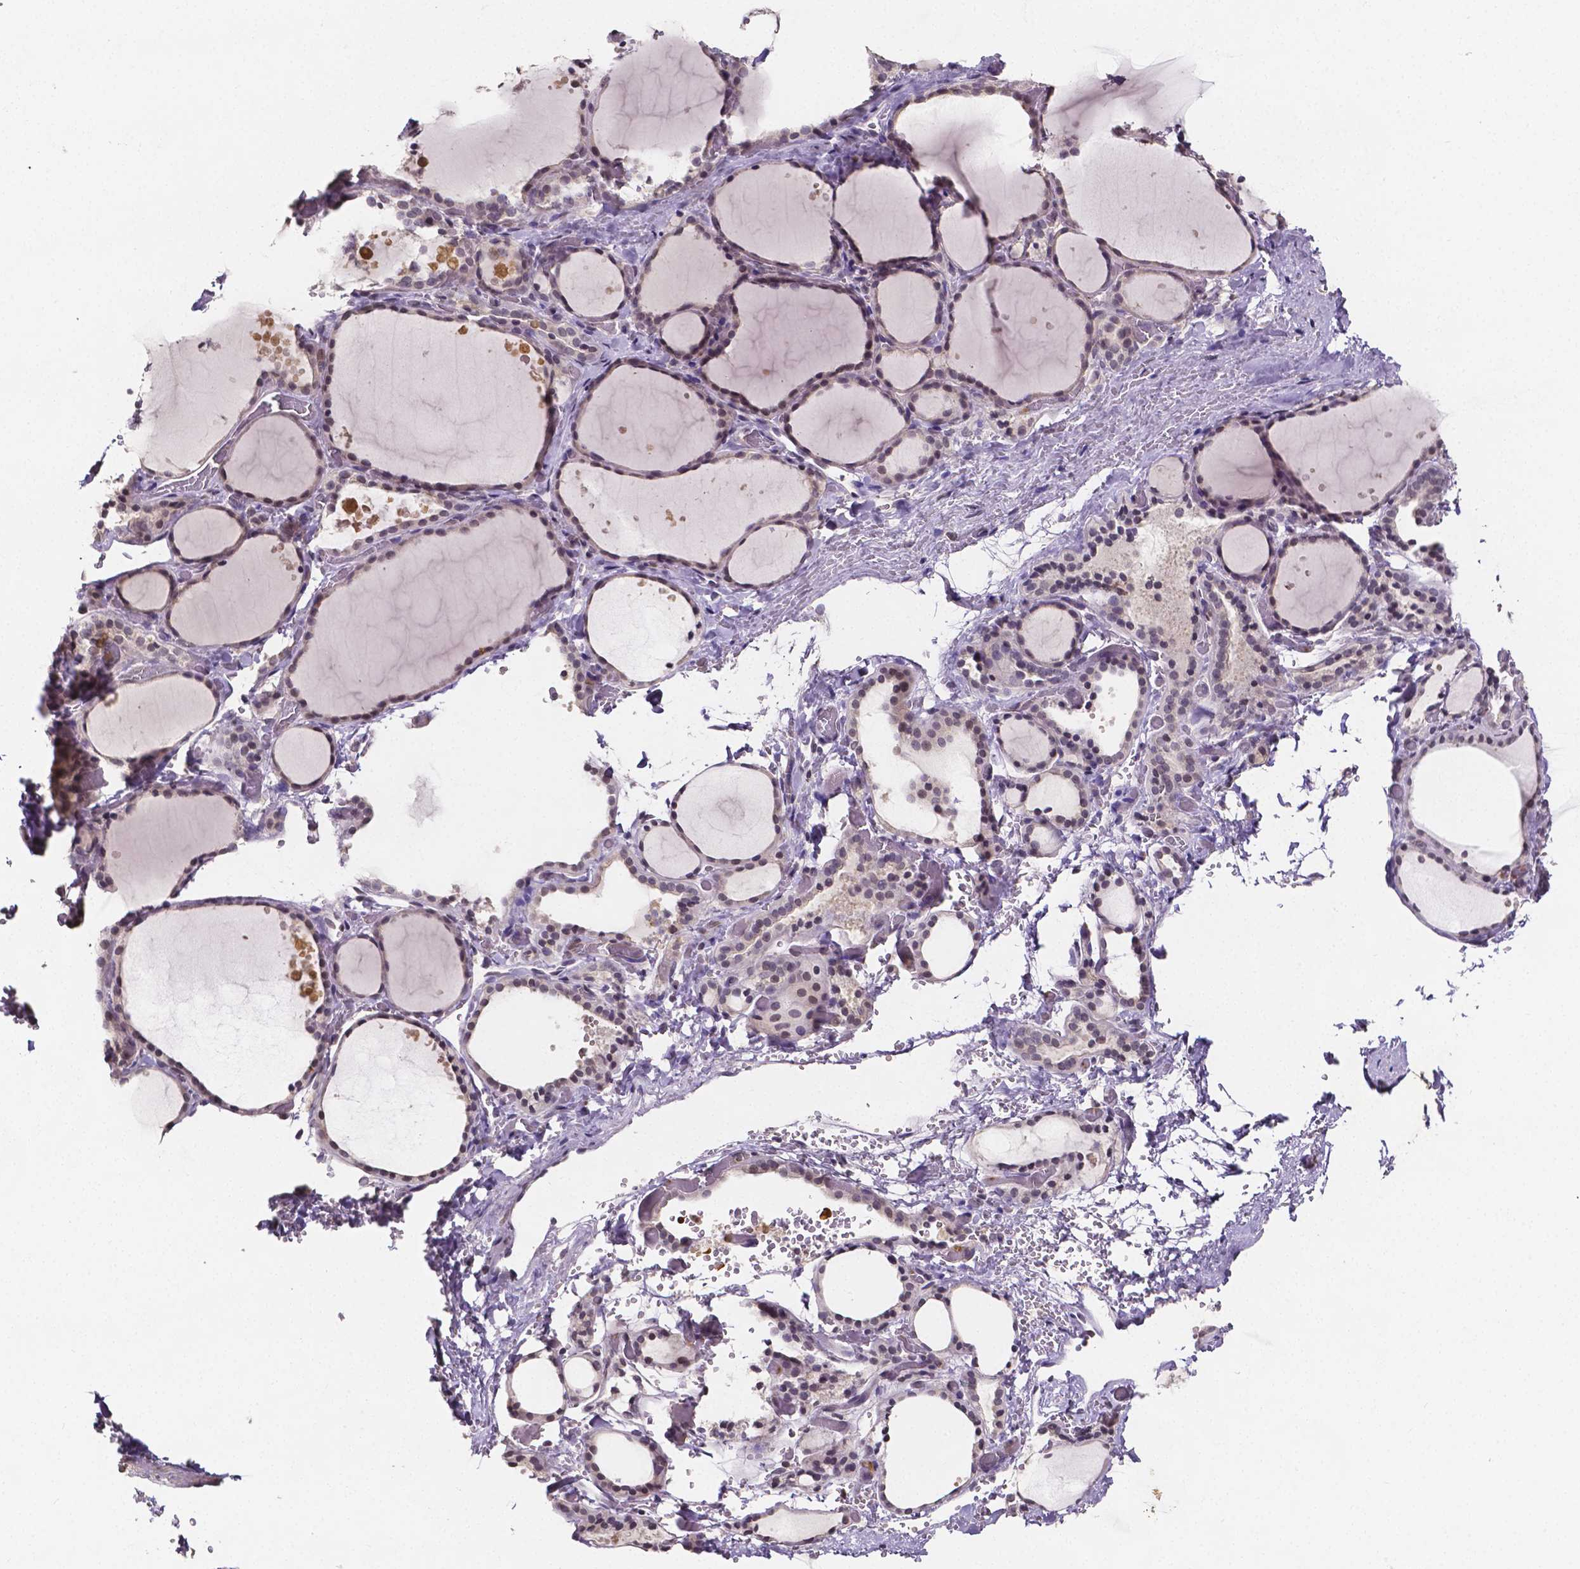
{"staining": {"intensity": "negative", "quantity": "none", "location": "none"}, "tissue": "thyroid gland", "cell_type": "Glandular cells", "image_type": "normal", "snomed": [{"axis": "morphology", "description": "Normal tissue, NOS"}, {"axis": "topography", "description": "Thyroid gland"}], "caption": "The image shows no staining of glandular cells in benign thyroid gland. (DAB IHC with hematoxylin counter stain).", "gene": "NRGN", "patient": {"sex": "female", "age": 36}}